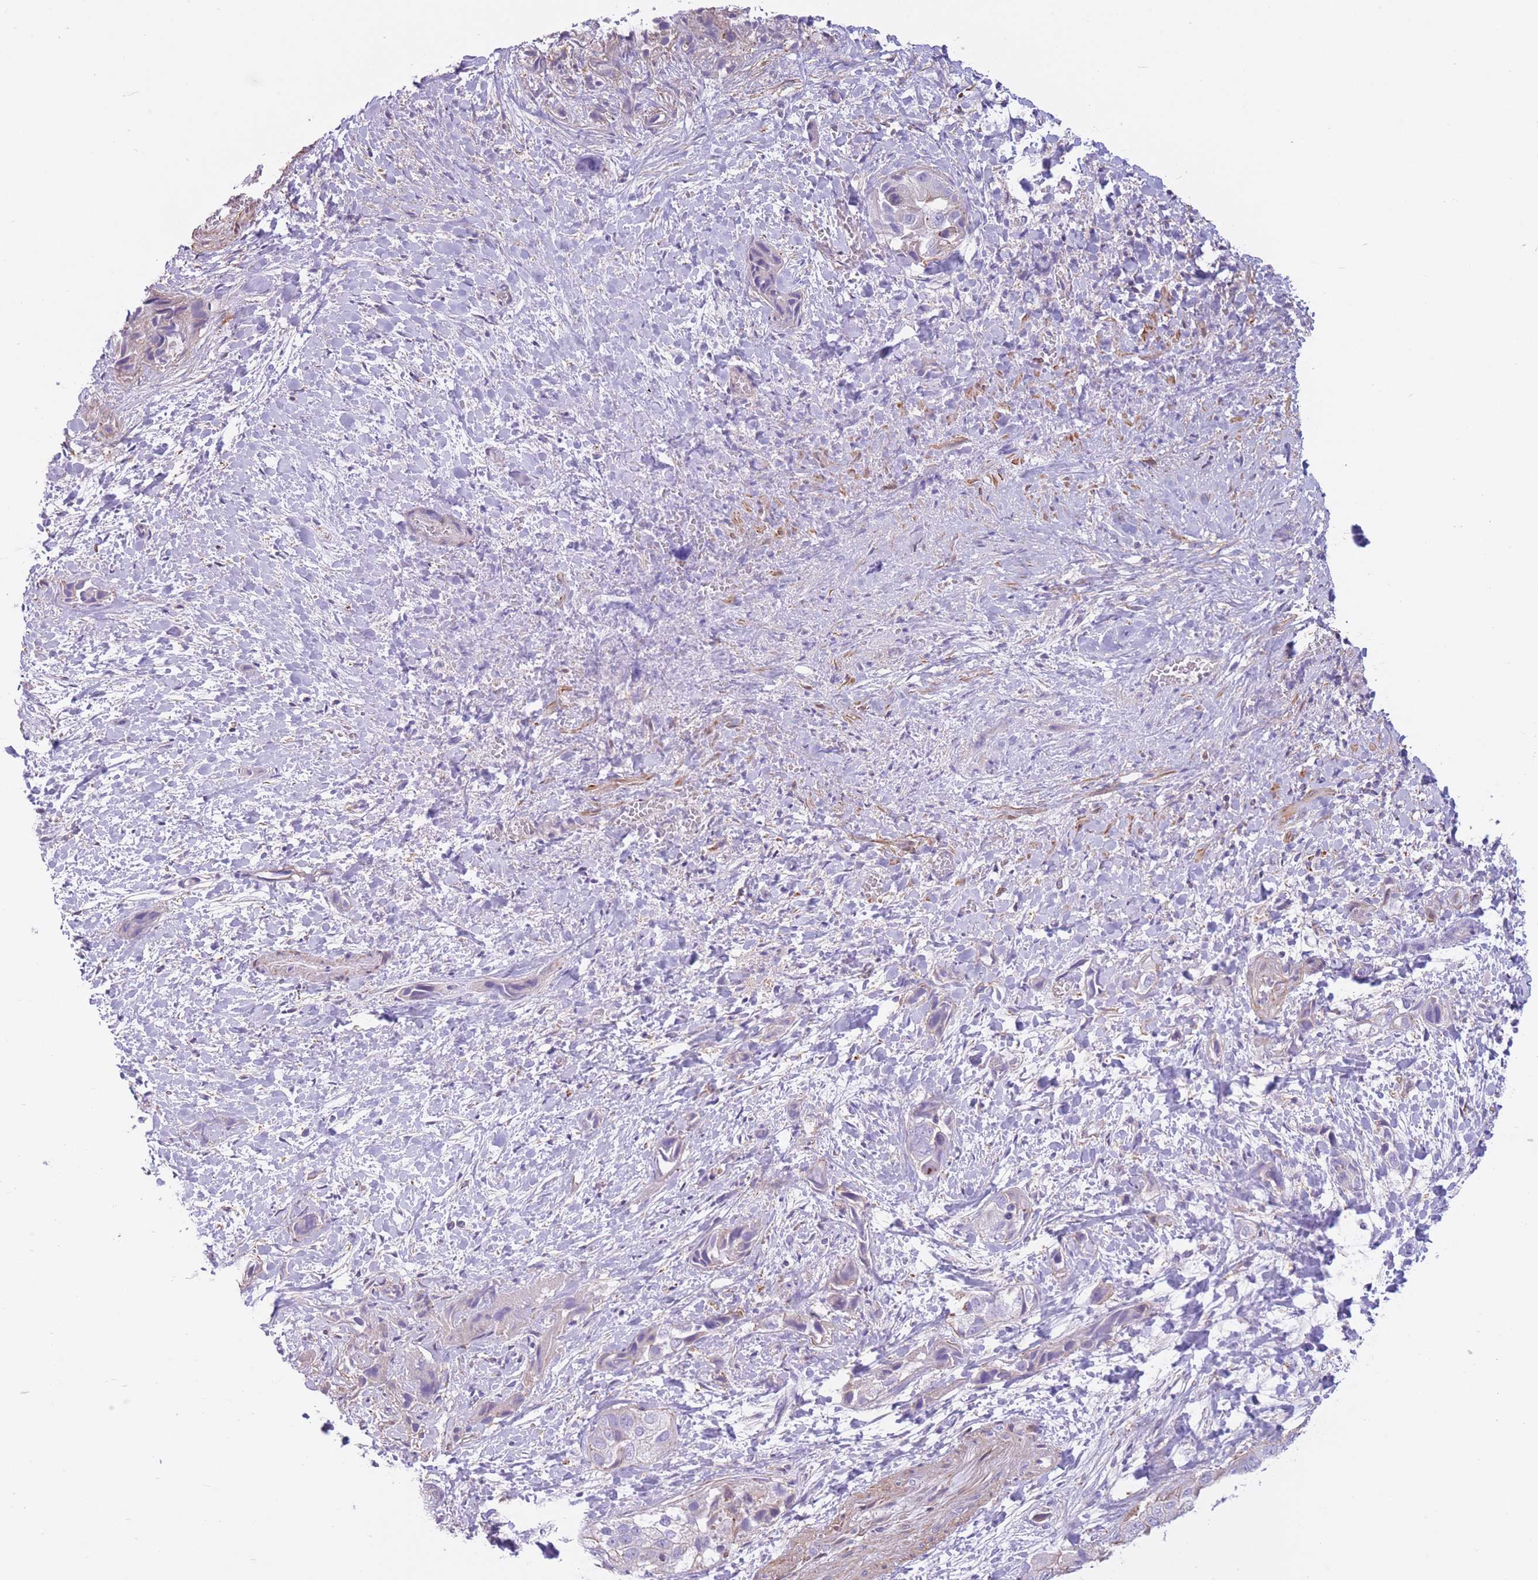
{"staining": {"intensity": "negative", "quantity": "none", "location": "none"}, "tissue": "liver cancer", "cell_type": "Tumor cells", "image_type": "cancer", "snomed": [{"axis": "morphology", "description": "Cholangiocarcinoma"}, {"axis": "topography", "description": "Liver"}], "caption": "Tumor cells are negative for protein expression in human cholangiocarcinoma (liver). (DAB immunohistochemistry (IHC) visualized using brightfield microscopy, high magnification).", "gene": "PDHA1", "patient": {"sex": "female", "age": 52}}